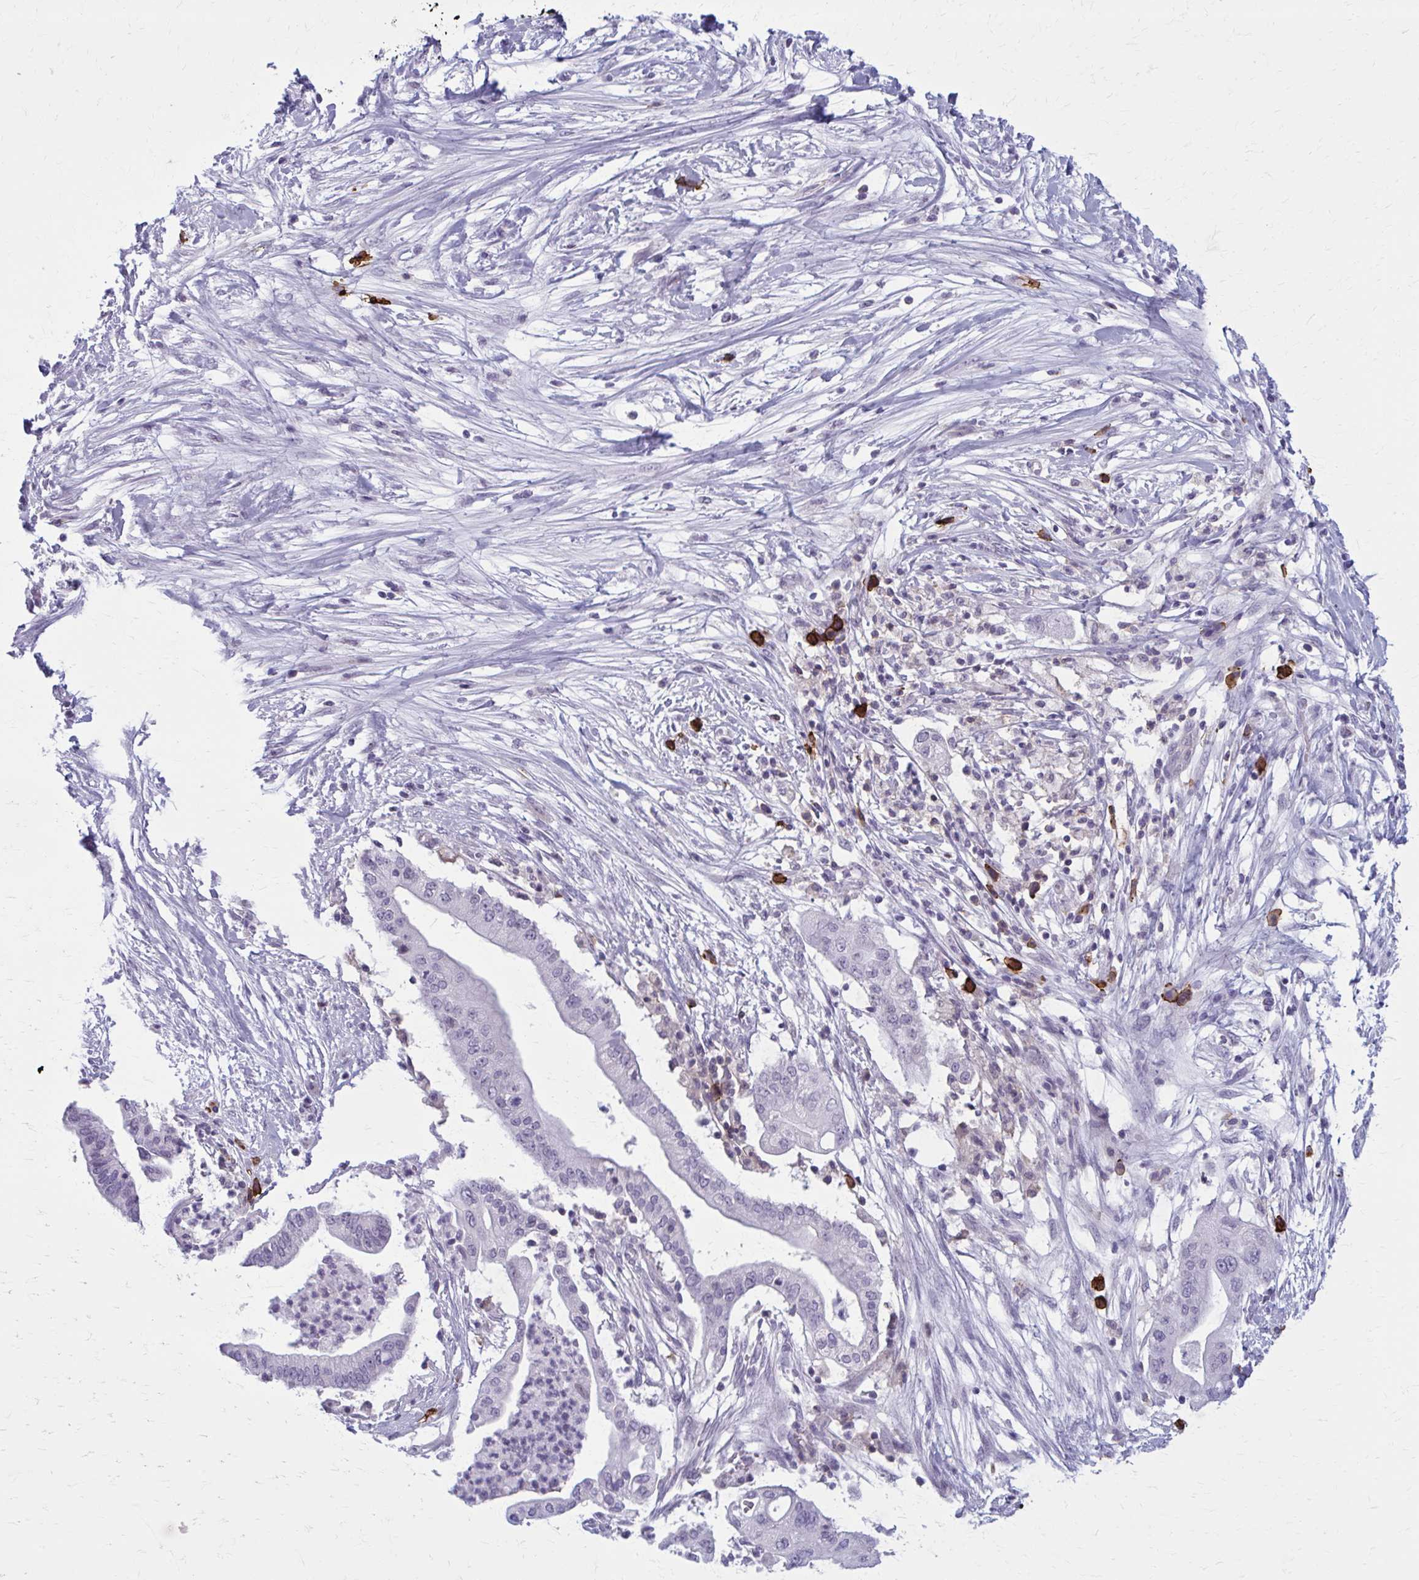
{"staining": {"intensity": "negative", "quantity": "none", "location": "none"}, "tissue": "pancreatic cancer", "cell_type": "Tumor cells", "image_type": "cancer", "snomed": [{"axis": "morphology", "description": "Adenocarcinoma, NOS"}, {"axis": "topography", "description": "Pancreas"}], "caption": "Pancreatic cancer (adenocarcinoma) was stained to show a protein in brown. There is no significant positivity in tumor cells.", "gene": "CD38", "patient": {"sex": "male", "age": 68}}